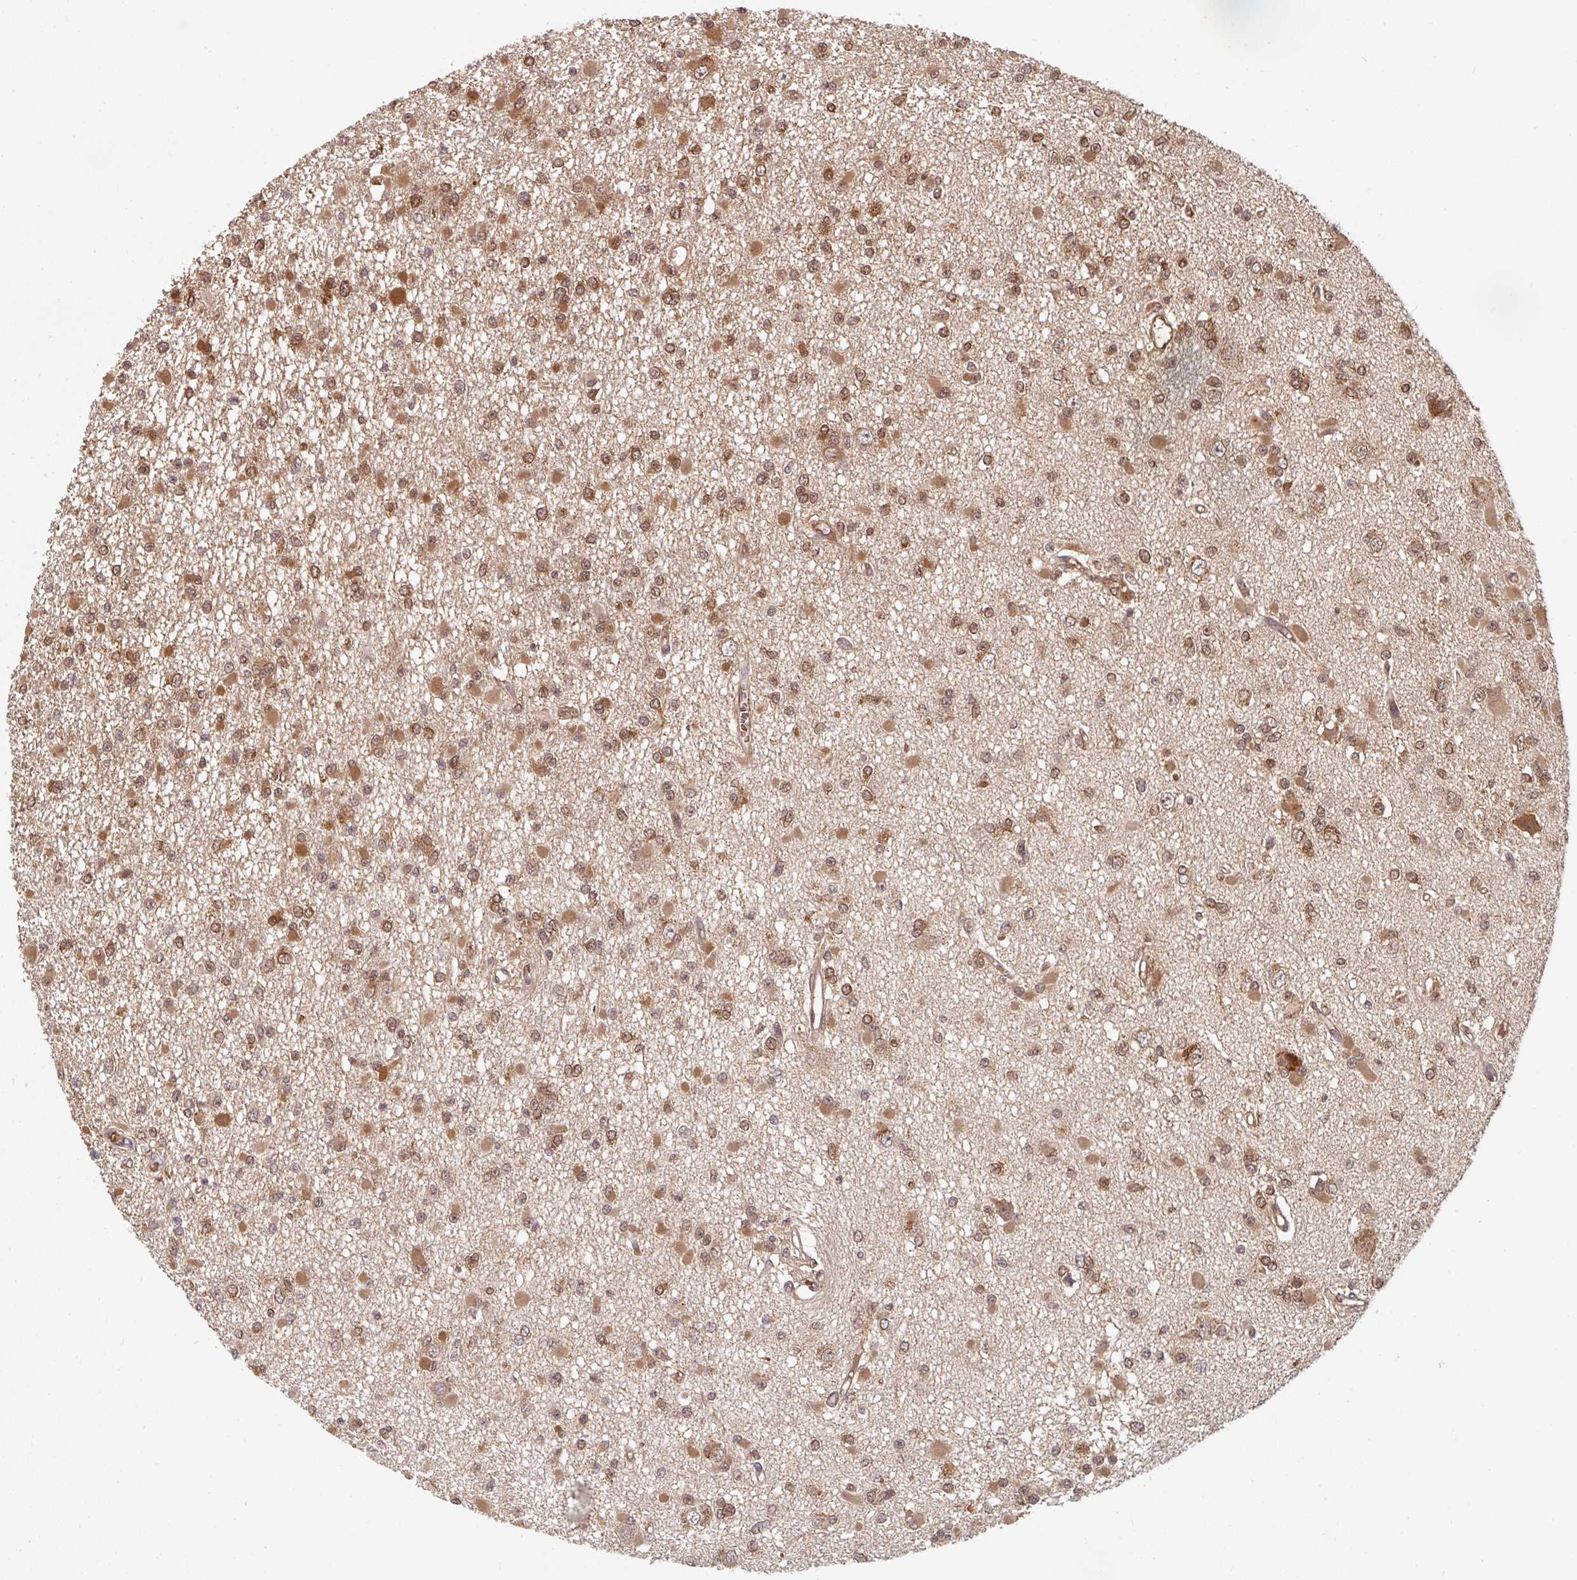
{"staining": {"intensity": "strong", "quantity": ">75%", "location": "cytoplasmic/membranous"}, "tissue": "glioma", "cell_type": "Tumor cells", "image_type": "cancer", "snomed": [{"axis": "morphology", "description": "Glioma, malignant, Low grade"}, {"axis": "topography", "description": "Brain"}], "caption": "Glioma stained for a protein (brown) shows strong cytoplasmic/membranous positive staining in approximately >75% of tumor cells.", "gene": "ST13", "patient": {"sex": "female", "age": 22}}